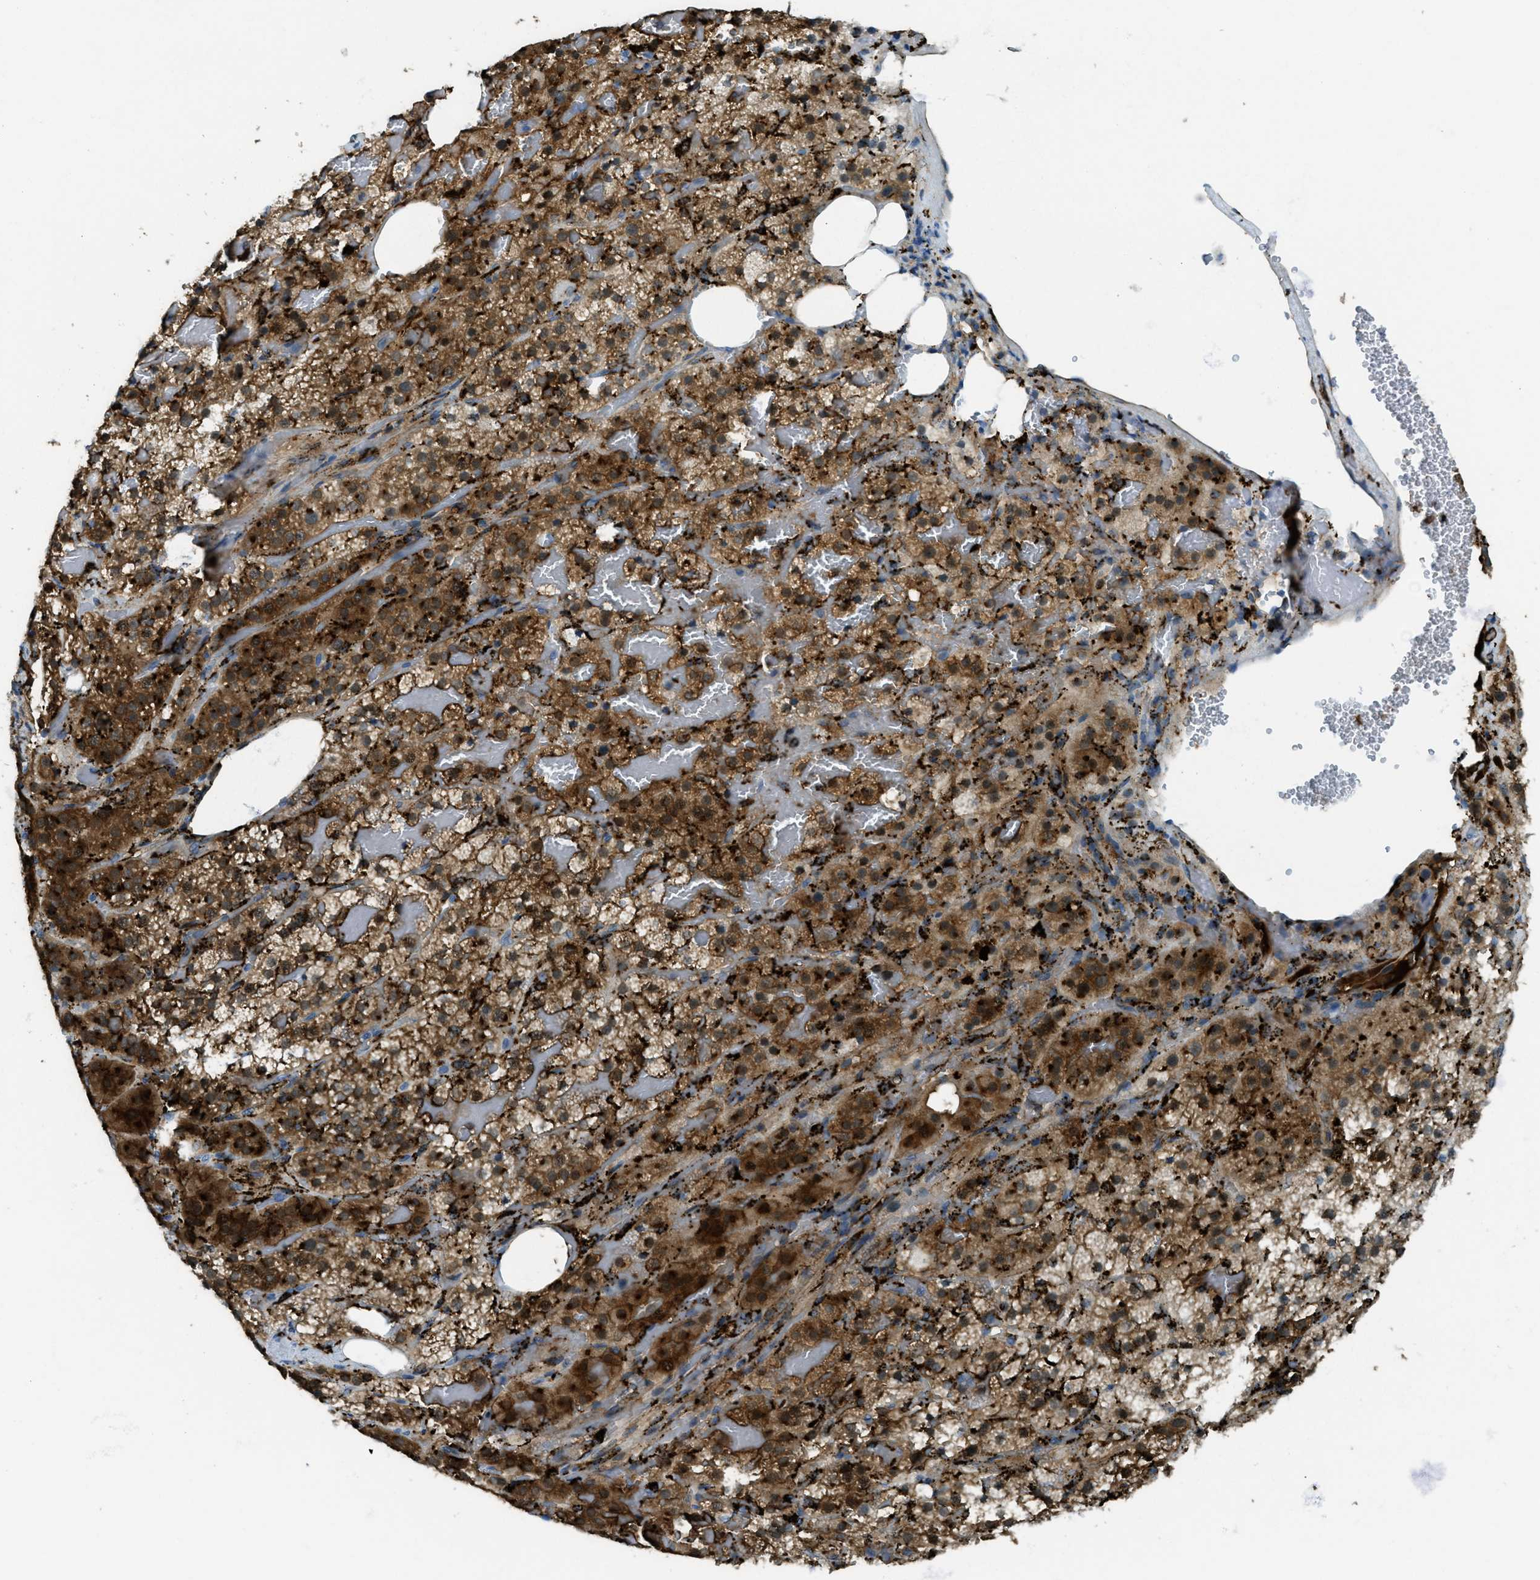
{"staining": {"intensity": "moderate", "quantity": ">75%", "location": "cytoplasmic/membranous"}, "tissue": "adrenal gland", "cell_type": "Glandular cells", "image_type": "normal", "snomed": [{"axis": "morphology", "description": "Normal tissue, NOS"}, {"axis": "topography", "description": "Adrenal gland"}], "caption": "Protein staining of normal adrenal gland shows moderate cytoplasmic/membranous staining in approximately >75% of glandular cells. (IHC, brightfield microscopy, high magnification).", "gene": "TRIM59", "patient": {"sex": "female", "age": 59}}